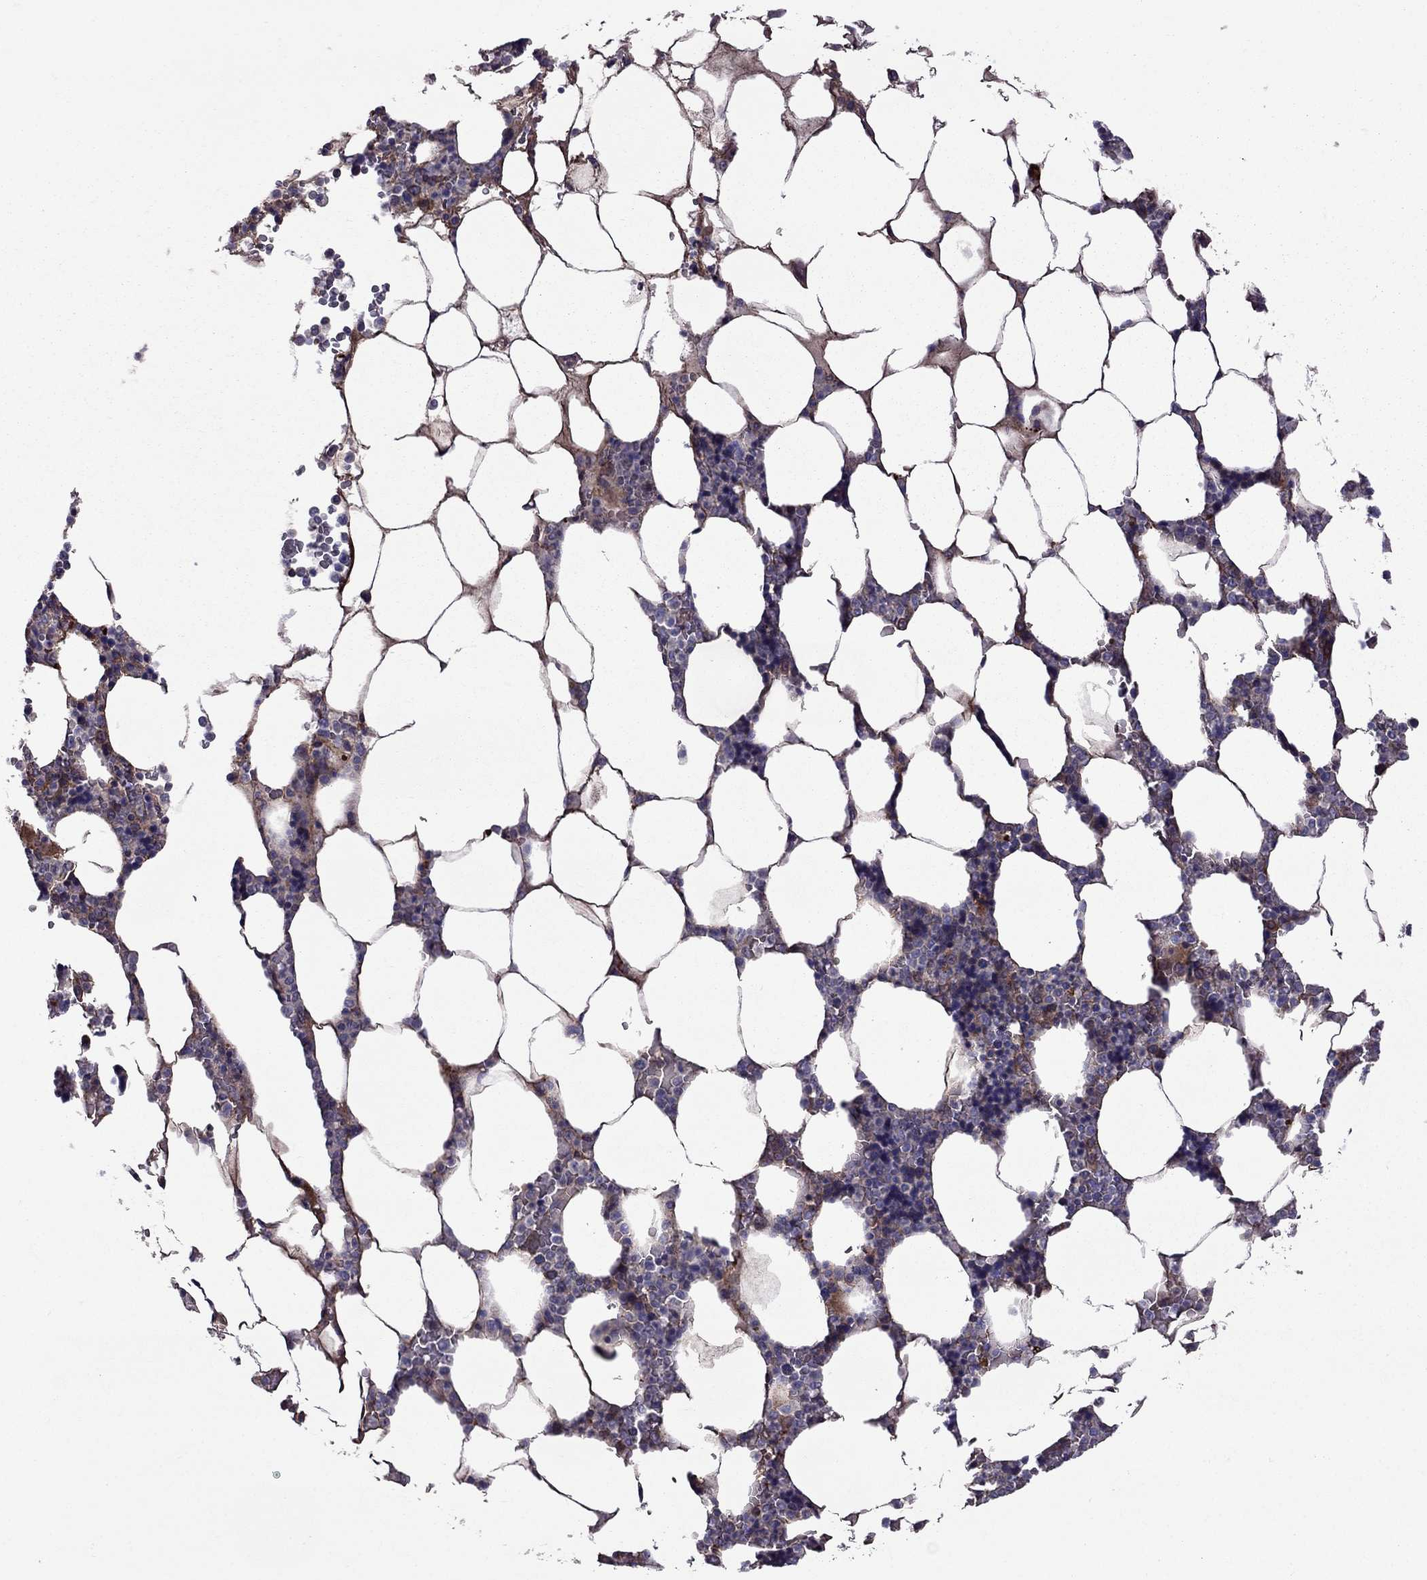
{"staining": {"intensity": "strong", "quantity": "<25%", "location": "cytoplasmic/membranous"}, "tissue": "bone marrow", "cell_type": "Hematopoietic cells", "image_type": "normal", "snomed": [{"axis": "morphology", "description": "Normal tissue, NOS"}, {"axis": "topography", "description": "Bone marrow"}], "caption": "Strong cytoplasmic/membranous expression is present in approximately <25% of hematopoietic cells in unremarkable bone marrow. (IHC, brightfield microscopy, high magnification).", "gene": "ITGB1", "patient": {"sex": "male", "age": 63}}